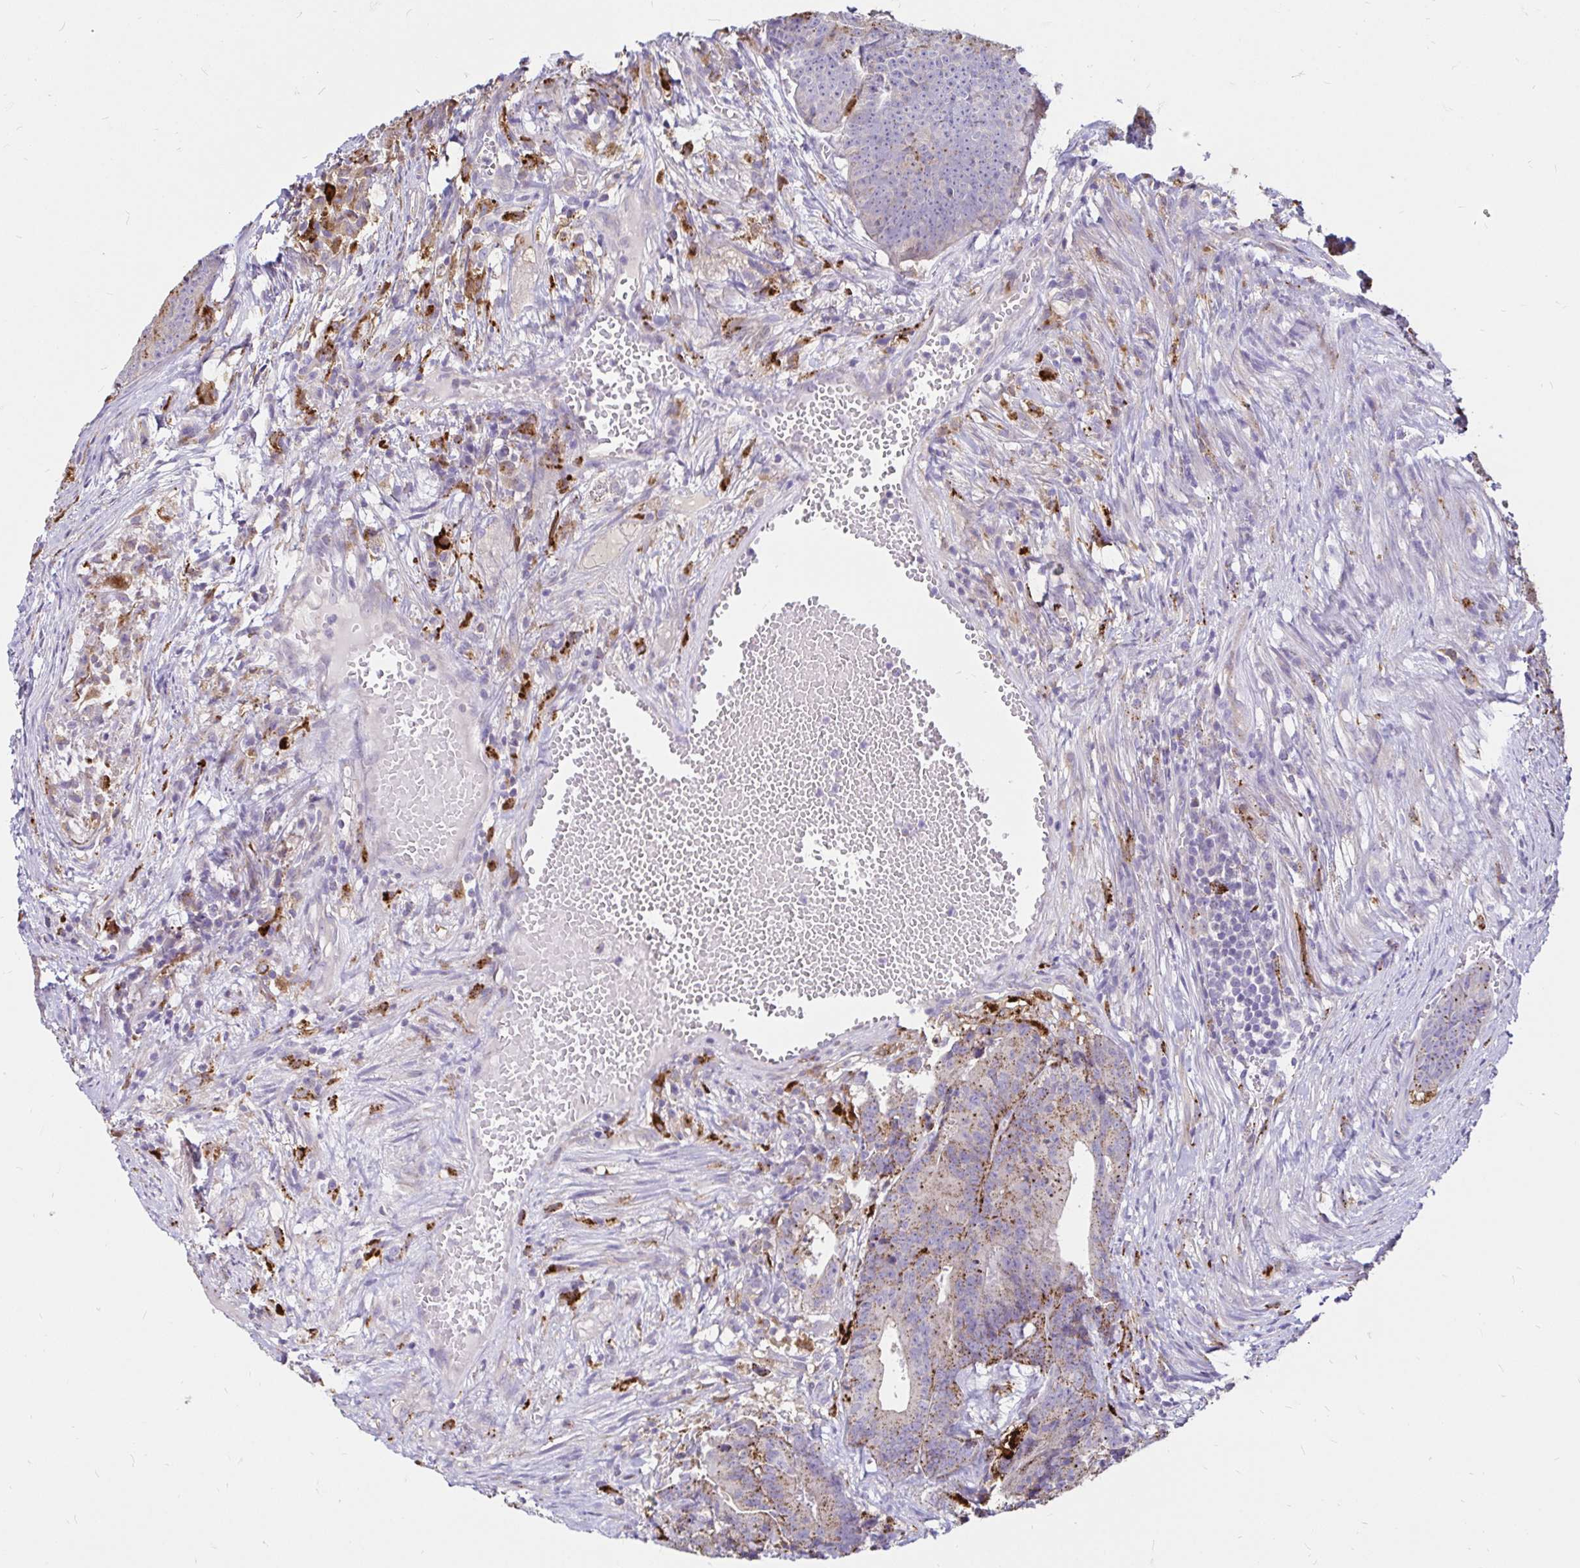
{"staining": {"intensity": "moderate", "quantity": "<25%", "location": "cytoplasmic/membranous"}, "tissue": "colorectal cancer", "cell_type": "Tumor cells", "image_type": "cancer", "snomed": [{"axis": "morphology", "description": "Adenocarcinoma, NOS"}, {"axis": "topography", "description": "Colon"}], "caption": "Immunohistochemistry of colorectal cancer exhibits low levels of moderate cytoplasmic/membranous expression in approximately <25% of tumor cells. The protein is shown in brown color, while the nuclei are stained blue.", "gene": "FUCA1", "patient": {"sex": "female", "age": 78}}